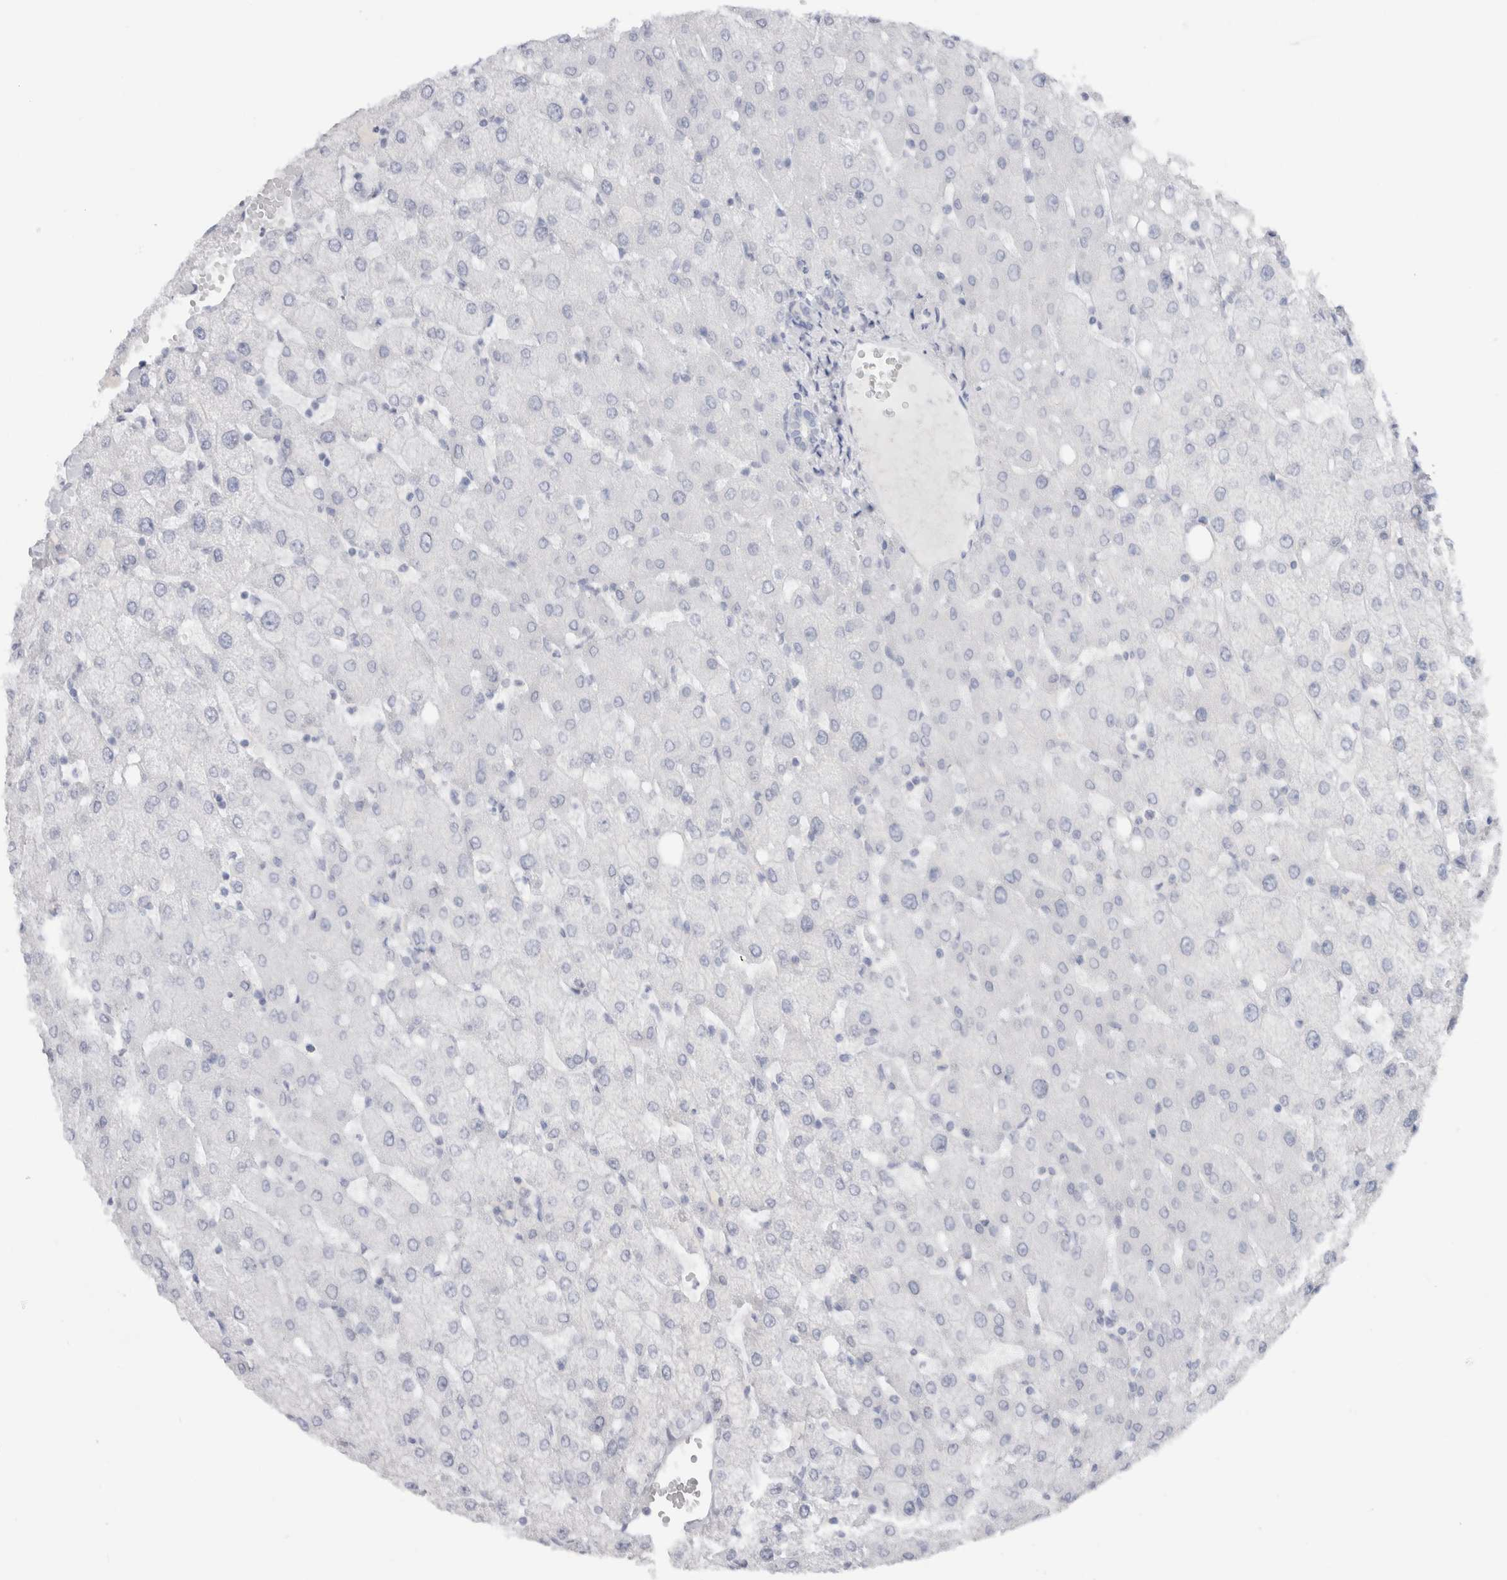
{"staining": {"intensity": "negative", "quantity": "none", "location": "none"}, "tissue": "liver", "cell_type": "Cholangiocytes", "image_type": "normal", "snomed": [{"axis": "morphology", "description": "Normal tissue, NOS"}, {"axis": "topography", "description": "Liver"}], "caption": "There is no significant positivity in cholangiocytes of liver. (DAB (3,3'-diaminobenzidine) immunohistochemistry visualized using brightfield microscopy, high magnification).", "gene": "C9orf50", "patient": {"sex": "female", "age": 54}}